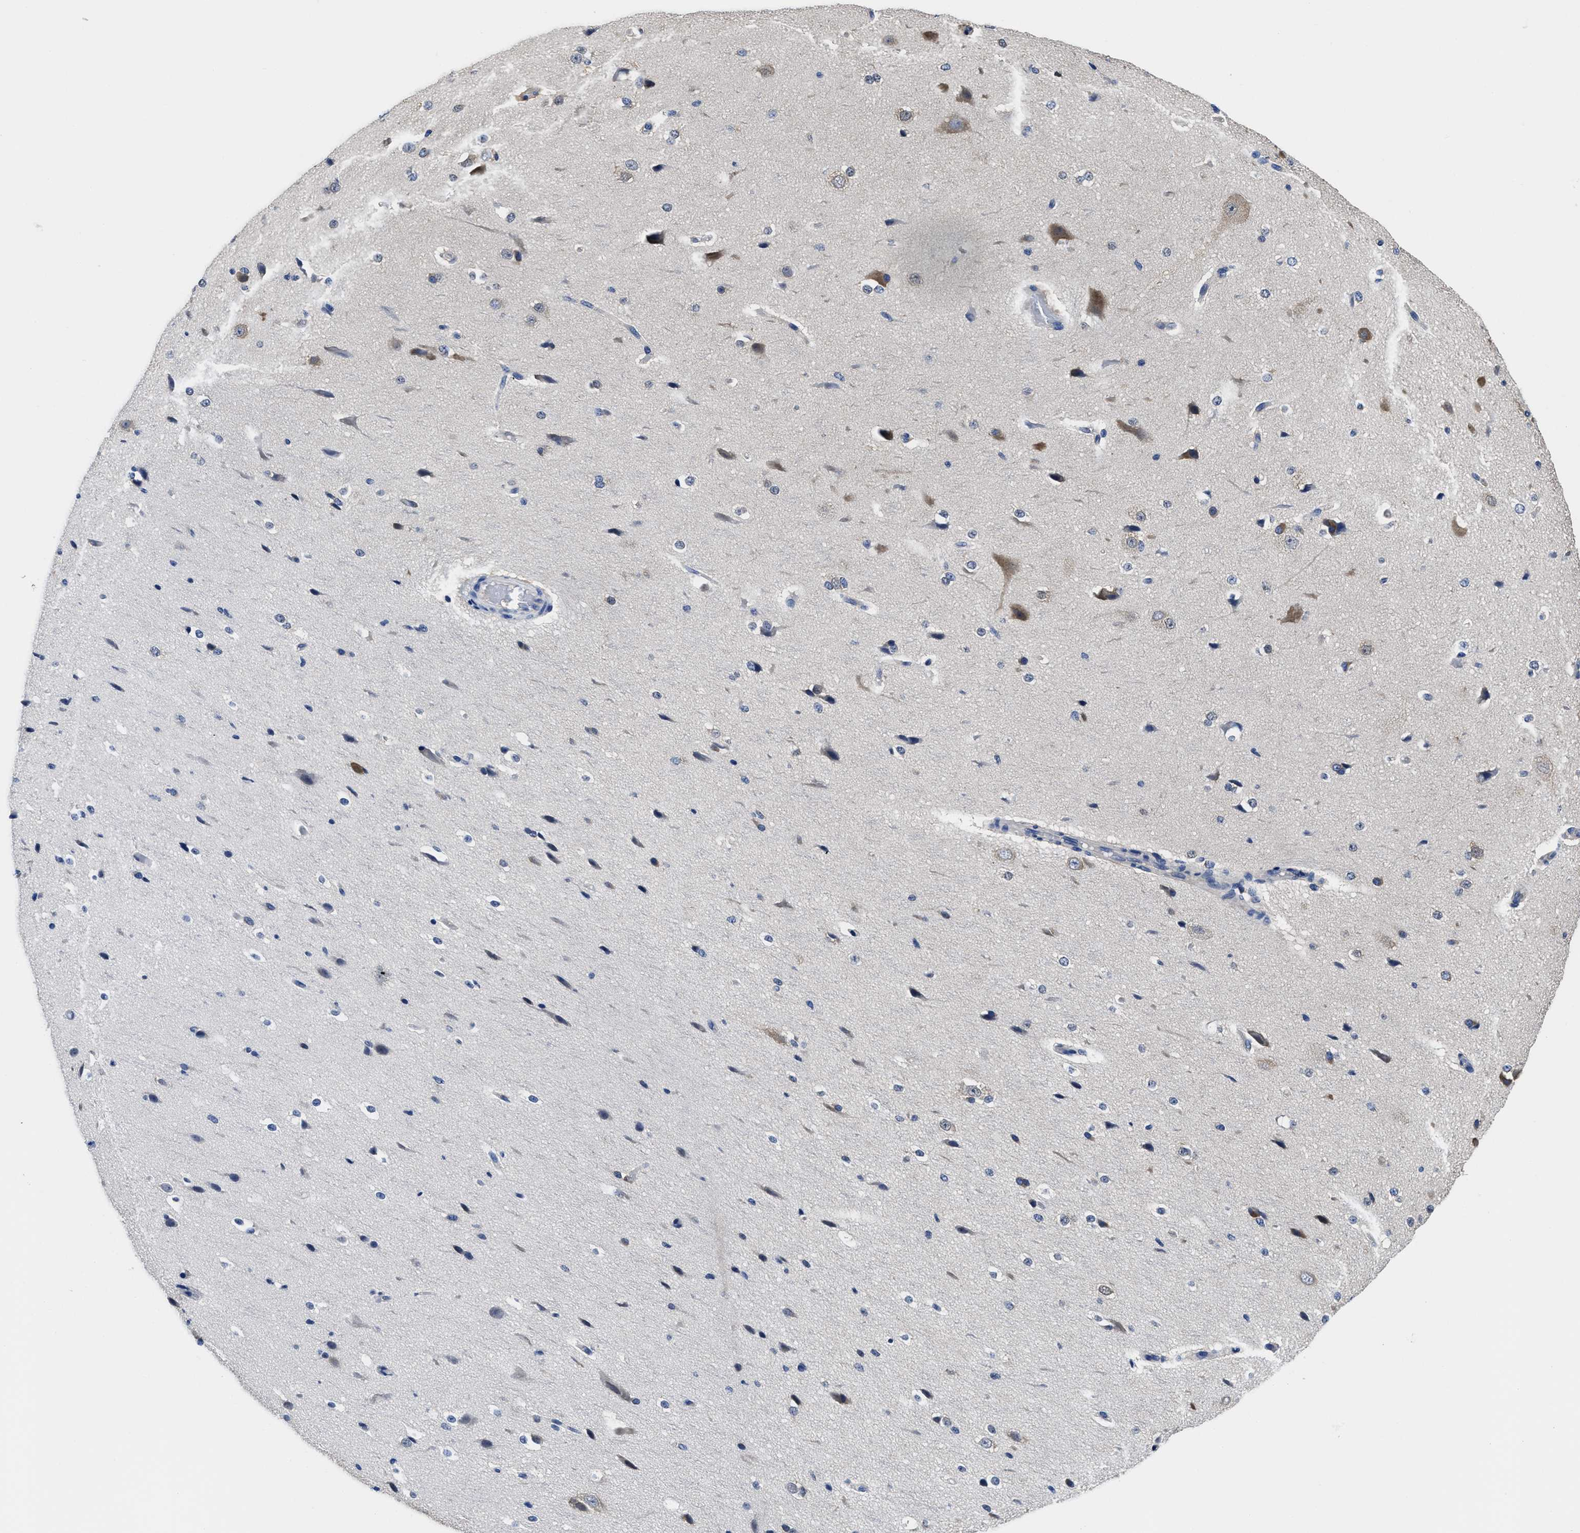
{"staining": {"intensity": "negative", "quantity": "none", "location": "none"}, "tissue": "cerebral cortex", "cell_type": "Endothelial cells", "image_type": "normal", "snomed": [{"axis": "morphology", "description": "Normal tissue, NOS"}, {"axis": "morphology", "description": "Developmental malformation"}, {"axis": "topography", "description": "Cerebral cortex"}], "caption": "The image reveals no staining of endothelial cells in benign cerebral cortex.", "gene": "YARS1", "patient": {"sex": "female", "age": 30}}